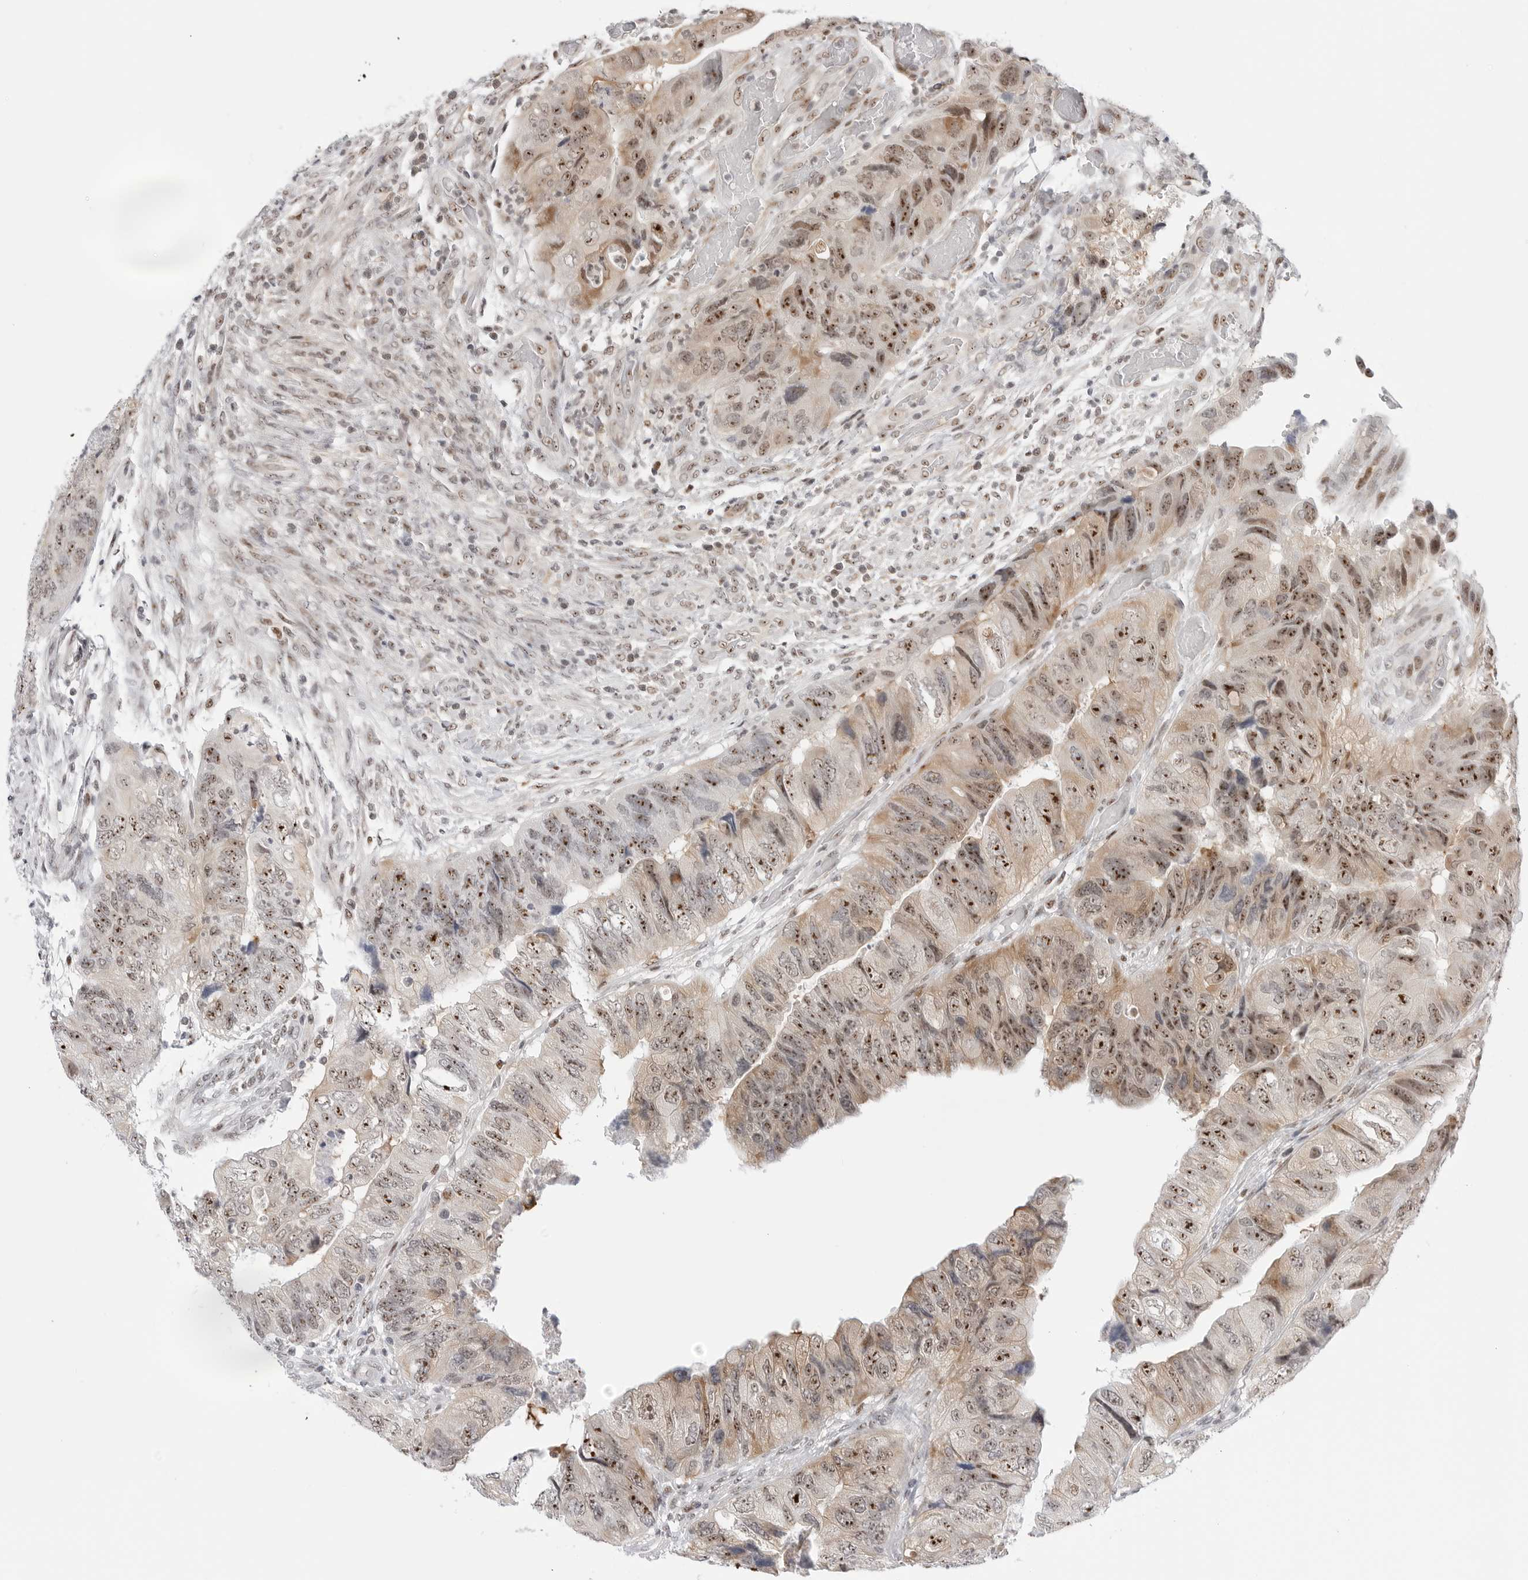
{"staining": {"intensity": "moderate", "quantity": ">75%", "location": "cytoplasmic/membranous,nuclear"}, "tissue": "colorectal cancer", "cell_type": "Tumor cells", "image_type": "cancer", "snomed": [{"axis": "morphology", "description": "Adenocarcinoma, NOS"}, {"axis": "topography", "description": "Rectum"}], "caption": "Adenocarcinoma (colorectal) stained with immunohistochemistry (IHC) displays moderate cytoplasmic/membranous and nuclear staining in about >75% of tumor cells.", "gene": "C1orf162", "patient": {"sex": "male", "age": 63}}